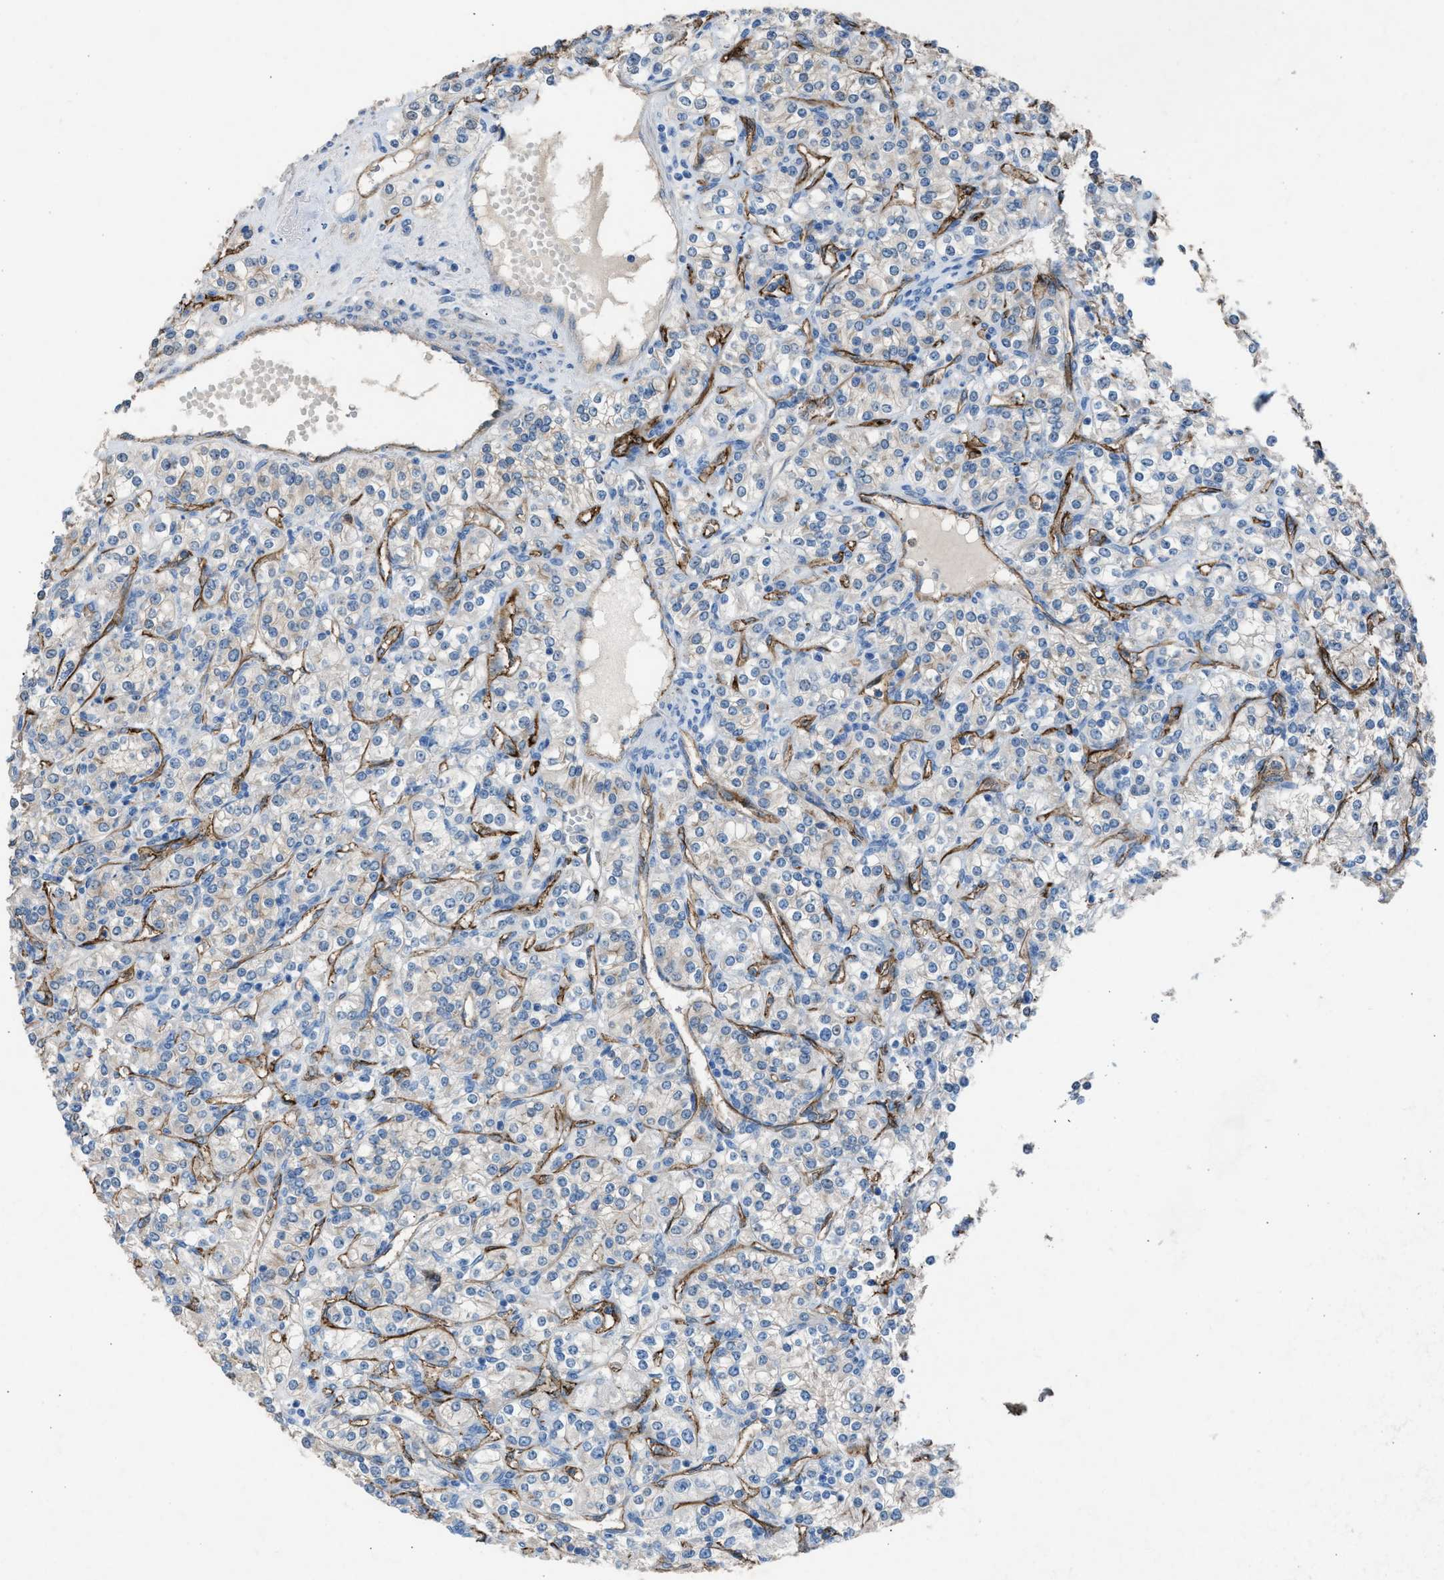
{"staining": {"intensity": "negative", "quantity": "none", "location": "none"}, "tissue": "renal cancer", "cell_type": "Tumor cells", "image_type": "cancer", "snomed": [{"axis": "morphology", "description": "Adenocarcinoma, NOS"}, {"axis": "topography", "description": "Kidney"}], "caption": "Immunohistochemistry image of neoplastic tissue: renal adenocarcinoma stained with DAB (3,3'-diaminobenzidine) reveals no significant protein staining in tumor cells. (DAB (3,3'-diaminobenzidine) immunohistochemistry (IHC) visualized using brightfield microscopy, high magnification).", "gene": "DYSF", "patient": {"sex": "male", "age": 77}}